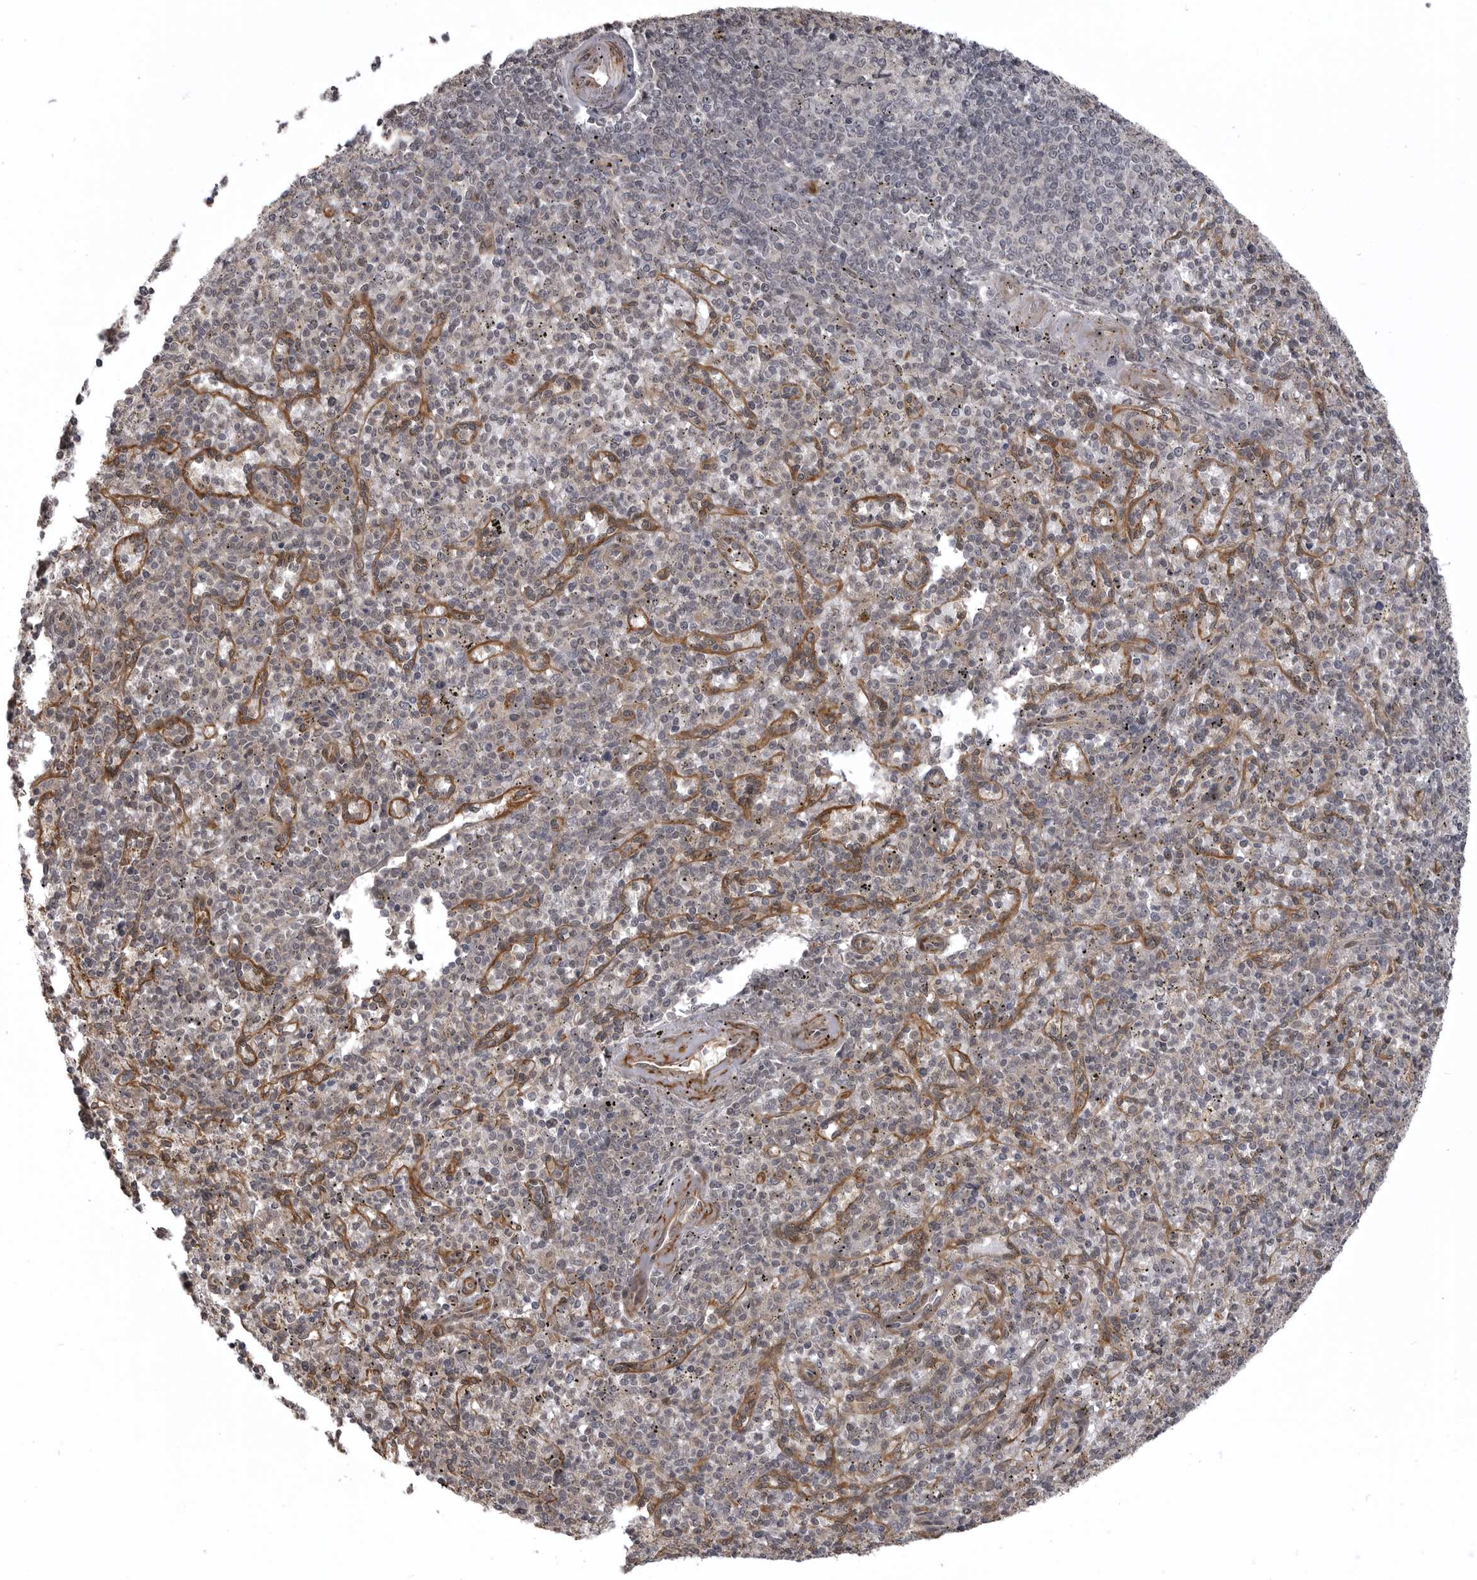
{"staining": {"intensity": "negative", "quantity": "none", "location": "none"}, "tissue": "spleen", "cell_type": "Cells in red pulp", "image_type": "normal", "snomed": [{"axis": "morphology", "description": "Normal tissue, NOS"}, {"axis": "topography", "description": "Spleen"}], "caption": "A high-resolution histopathology image shows immunohistochemistry (IHC) staining of normal spleen, which displays no significant positivity in cells in red pulp. (Brightfield microscopy of DAB IHC at high magnification).", "gene": "SNX16", "patient": {"sex": "male", "age": 72}}